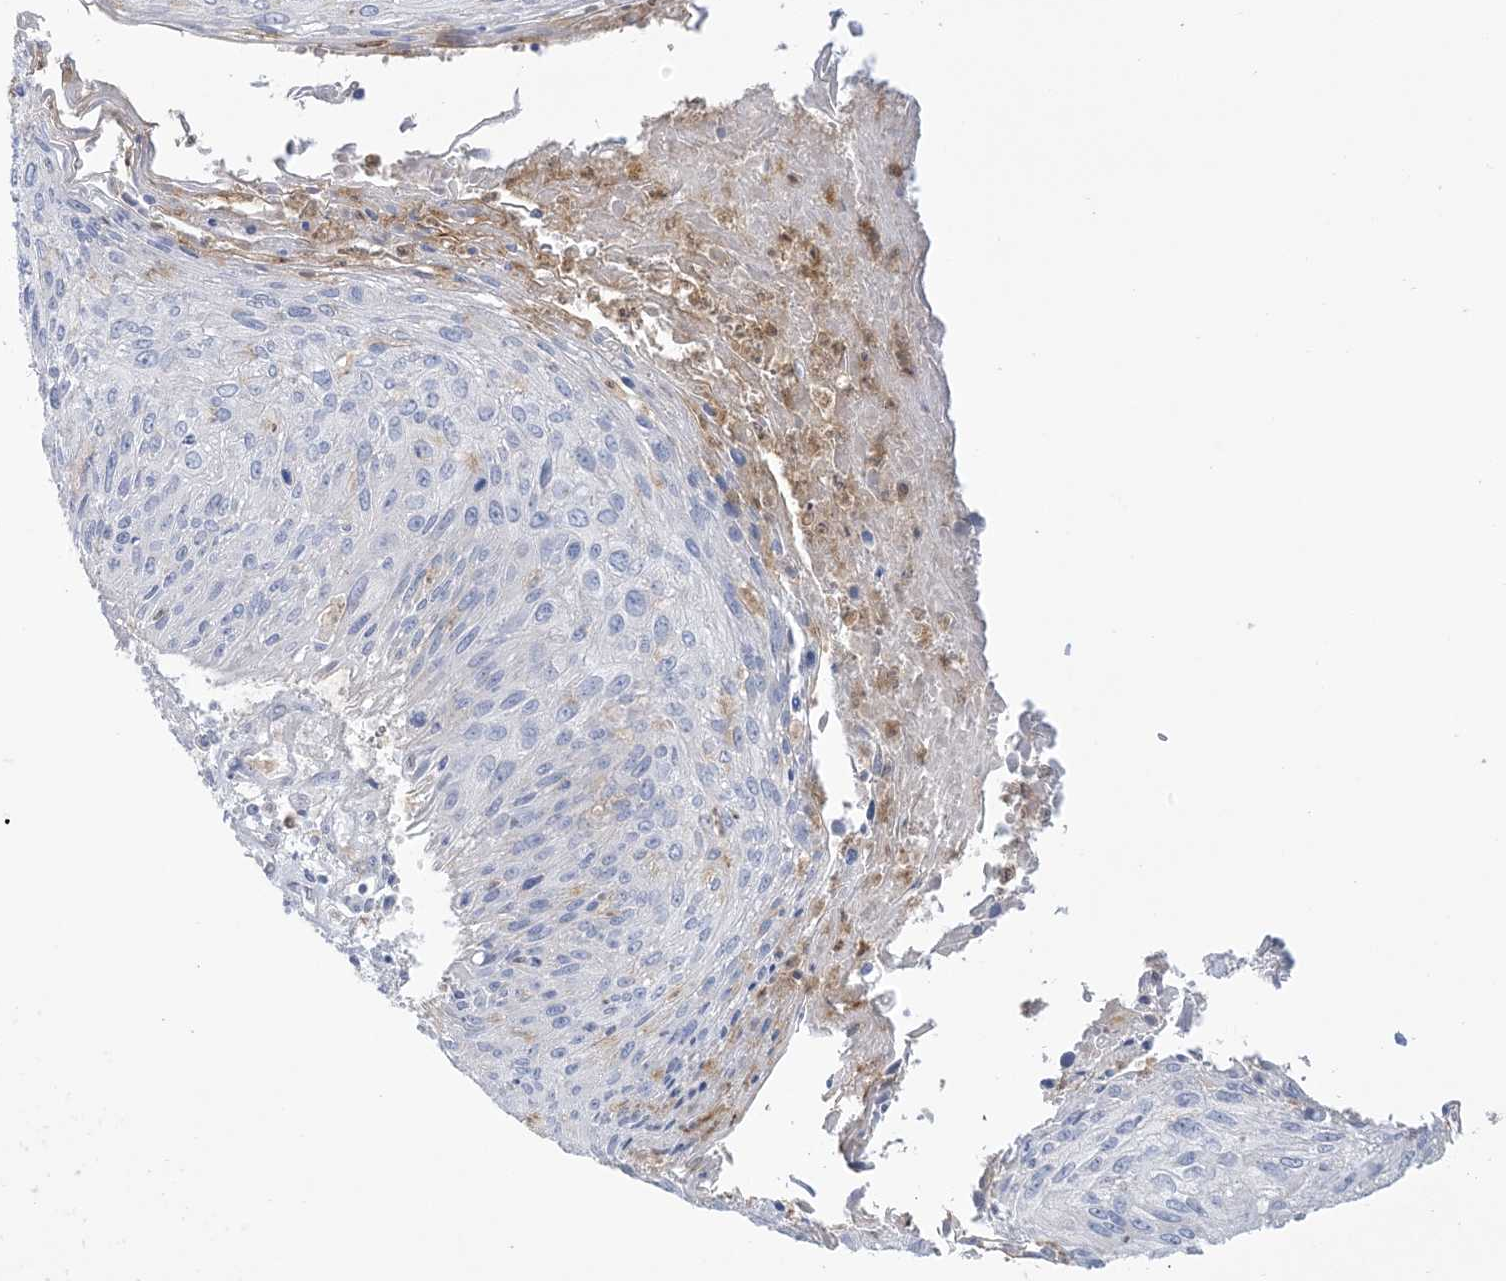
{"staining": {"intensity": "negative", "quantity": "none", "location": "none"}, "tissue": "cervical cancer", "cell_type": "Tumor cells", "image_type": "cancer", "snomed": [{"axis": "morphology", "description": "Squamous cell carcinoma, NOS"}, {"axis": "topography", "description": "Cervix"}], "caption": "IHC of human squamous cell carcinoma (cervical) demonstrates no staining in tumor cells.", "gene": "MTHFD2L", "patient": {"sex": "female", "age": 51}}